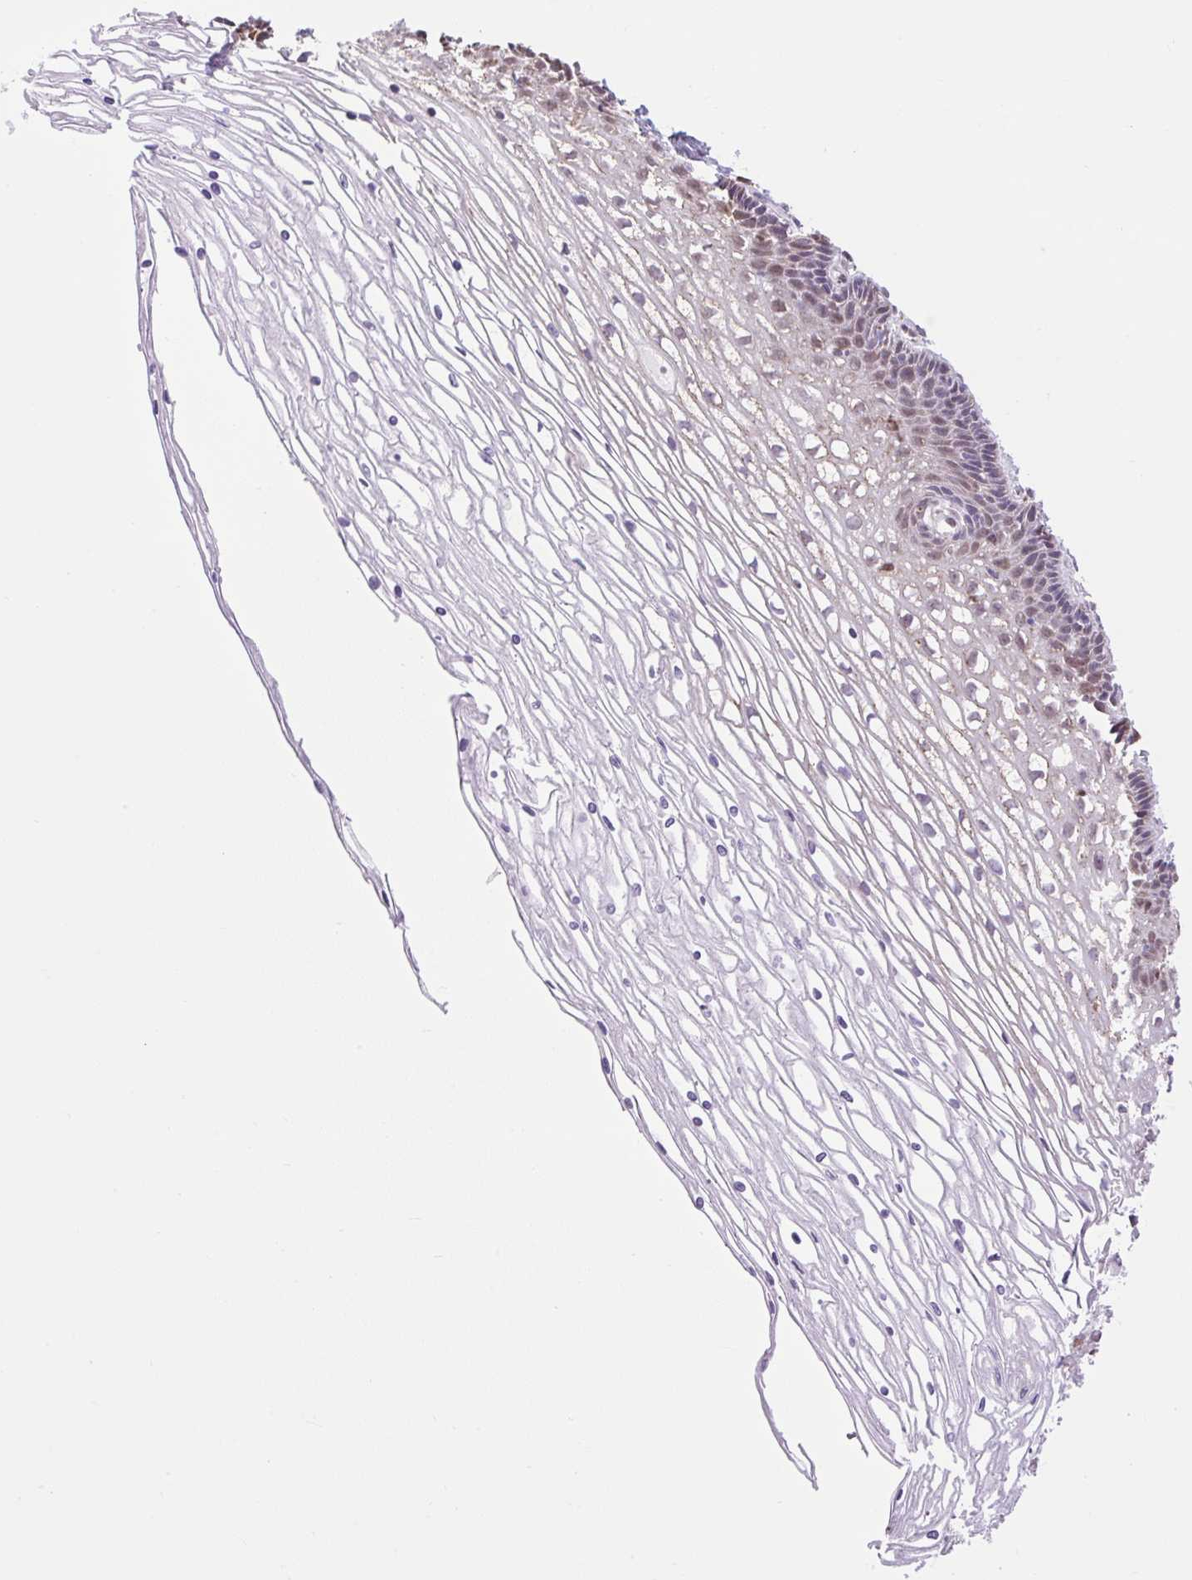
{"staining": {"intensity": "weak", "quantity": ">75%", "location": "cytoplasmic/membranous,nuclear"}, "tissue": "cervix", "cell_type": "Glandular cells", "image_type": "normal", "snomed": [{"axis": "morphology", "description": "Normal tissue, NOS"}, {"axis": "topography", "description": "Cervix"}], "caption": "IHC histopathology image of normal cervix: human cervix stained using IHC shows low levels of weak protein expression localized specifically in the cytoplasmic/membranous,nuclear of glandular cells, appearing as a cytoplasmic/membranous,nuclear brown color.", "gene": "SCO2", "patient": {"sex": "female", "age": 36}}